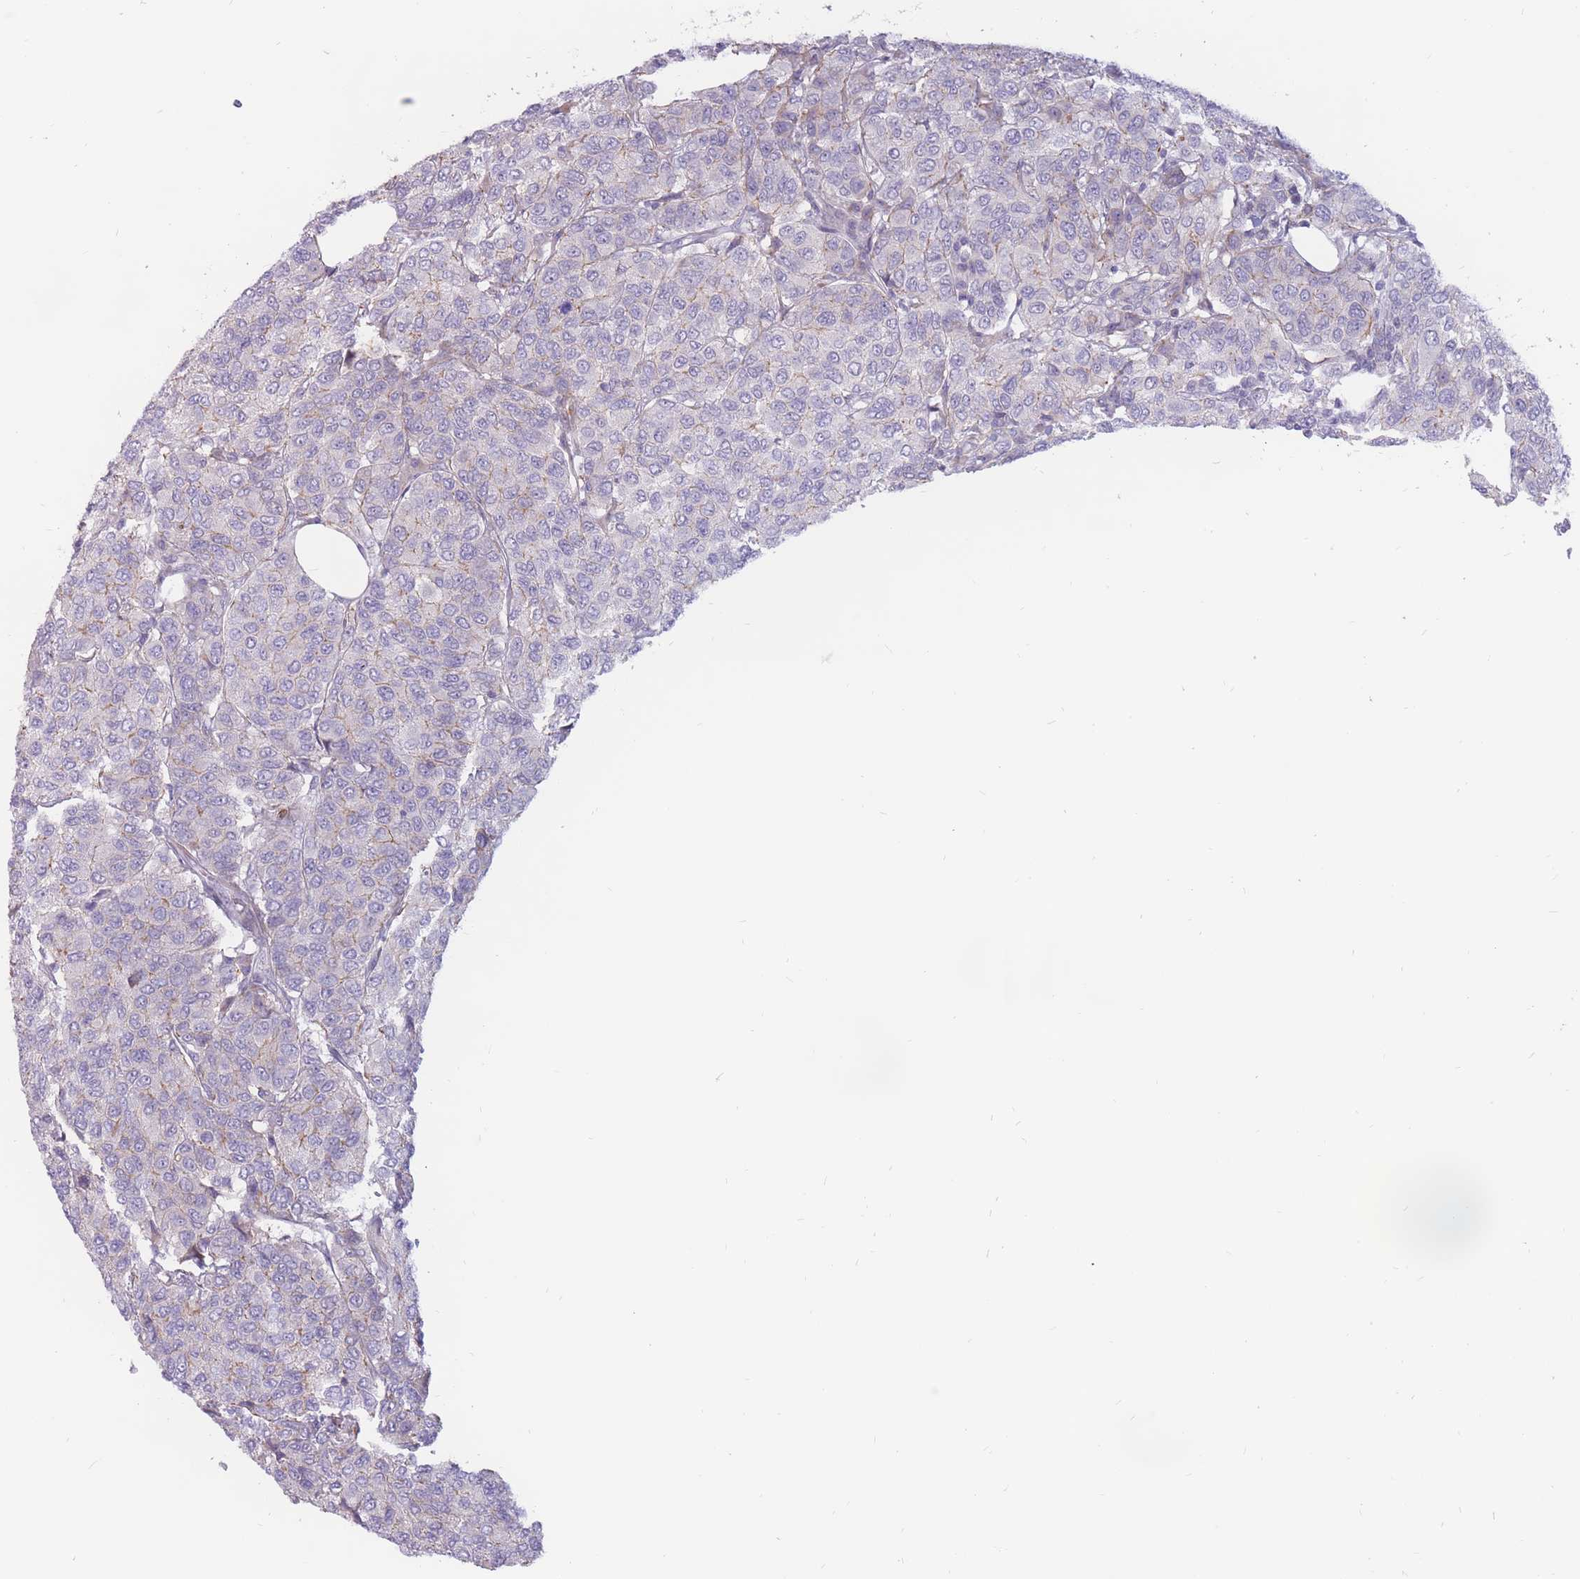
{"staining": {"intensity": "negative", "quantity": "none", "location": "none"}, "tissue": "breast cancer", "cell_type": "Tumor cells", "image_type": "cancer", "snomed": [{"axis": "morphology", "description": "Duct carcinoma"}, {"axis": "topography", "description": "Breast"}], "caption": "Breast infiltrating ductal carcinoma was stained to show a protein in brown. There is no significant positivity in tumor cells.", "gene": "PTGDR", "patient": {"sex": "female", "age": 55}}